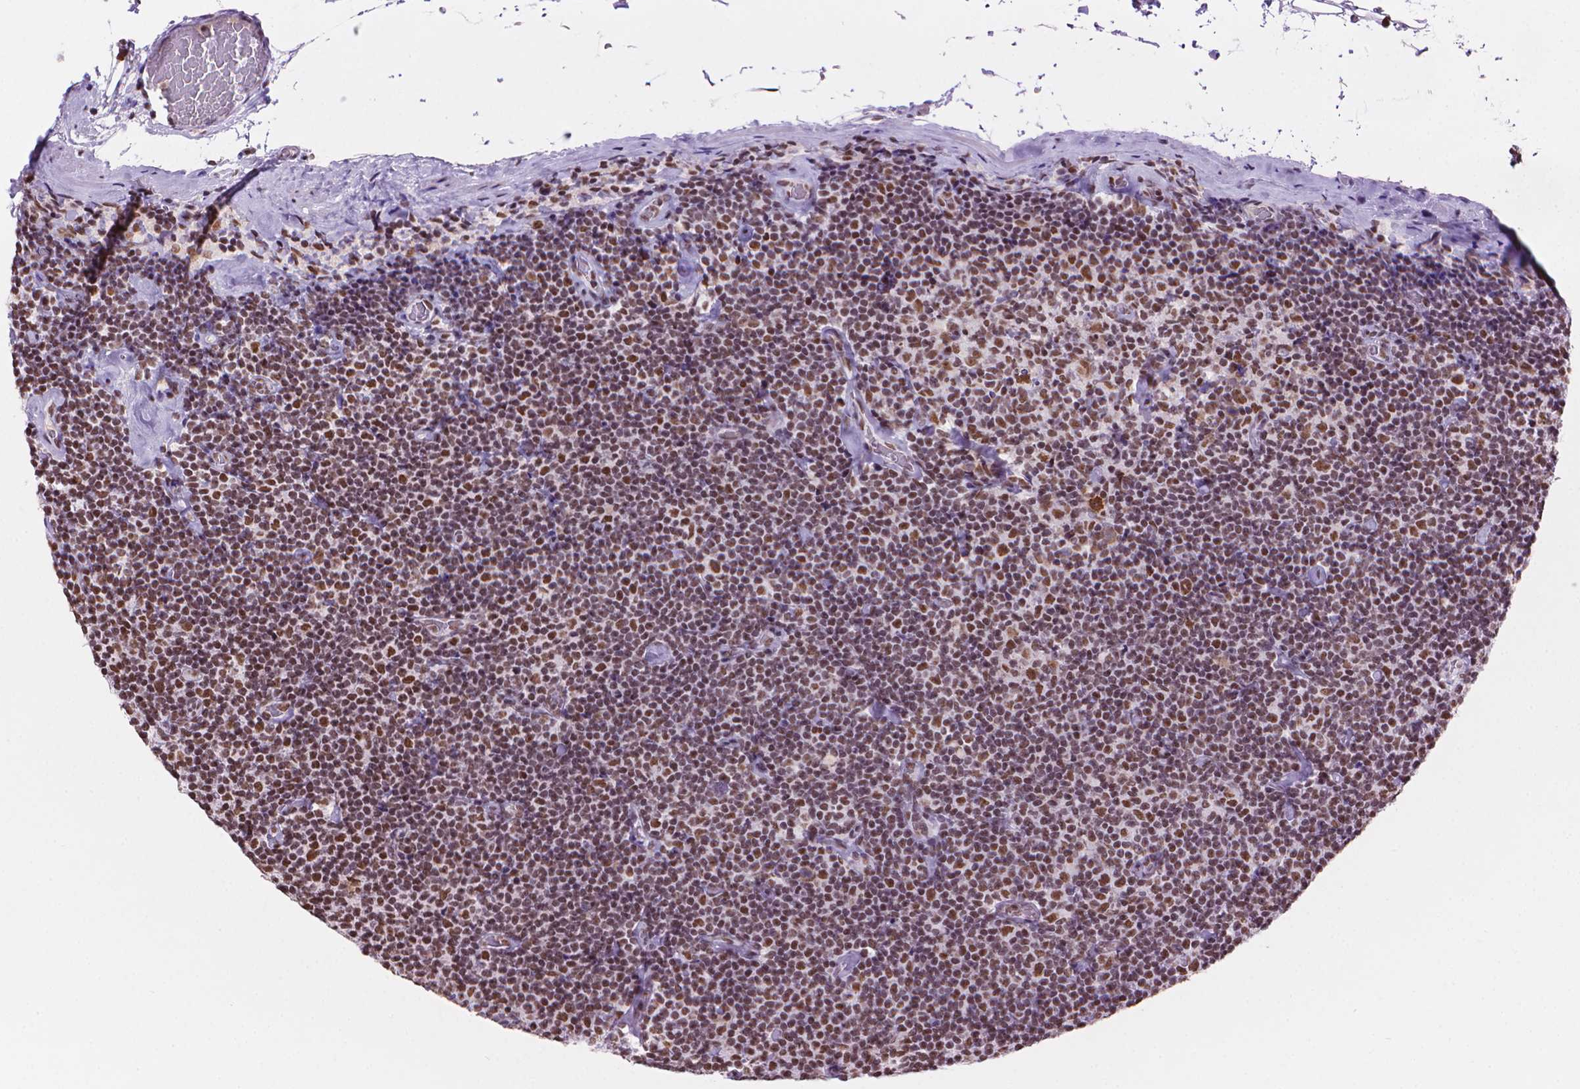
{"staining": {"intensity": "moderate", "quantity": ">75%", "location": "nuclear"}, "tissue": "lymphoma", "cell_type": "Tumor cells", "image_type": "cancer", "snomed": [{"axis": "morphology", "description": "Malignant lymphoma, non-Hodgkin's type, Low grade"}, {"axis": "topography", "description": "Lymph node"}], "caption": "Tumor cells exhibit medium levels of moderate nuclear staining in approximately >75% of cells in lymphoma.", "gene": "RPA4", "patient": {"sex": "male", "age": 81}}